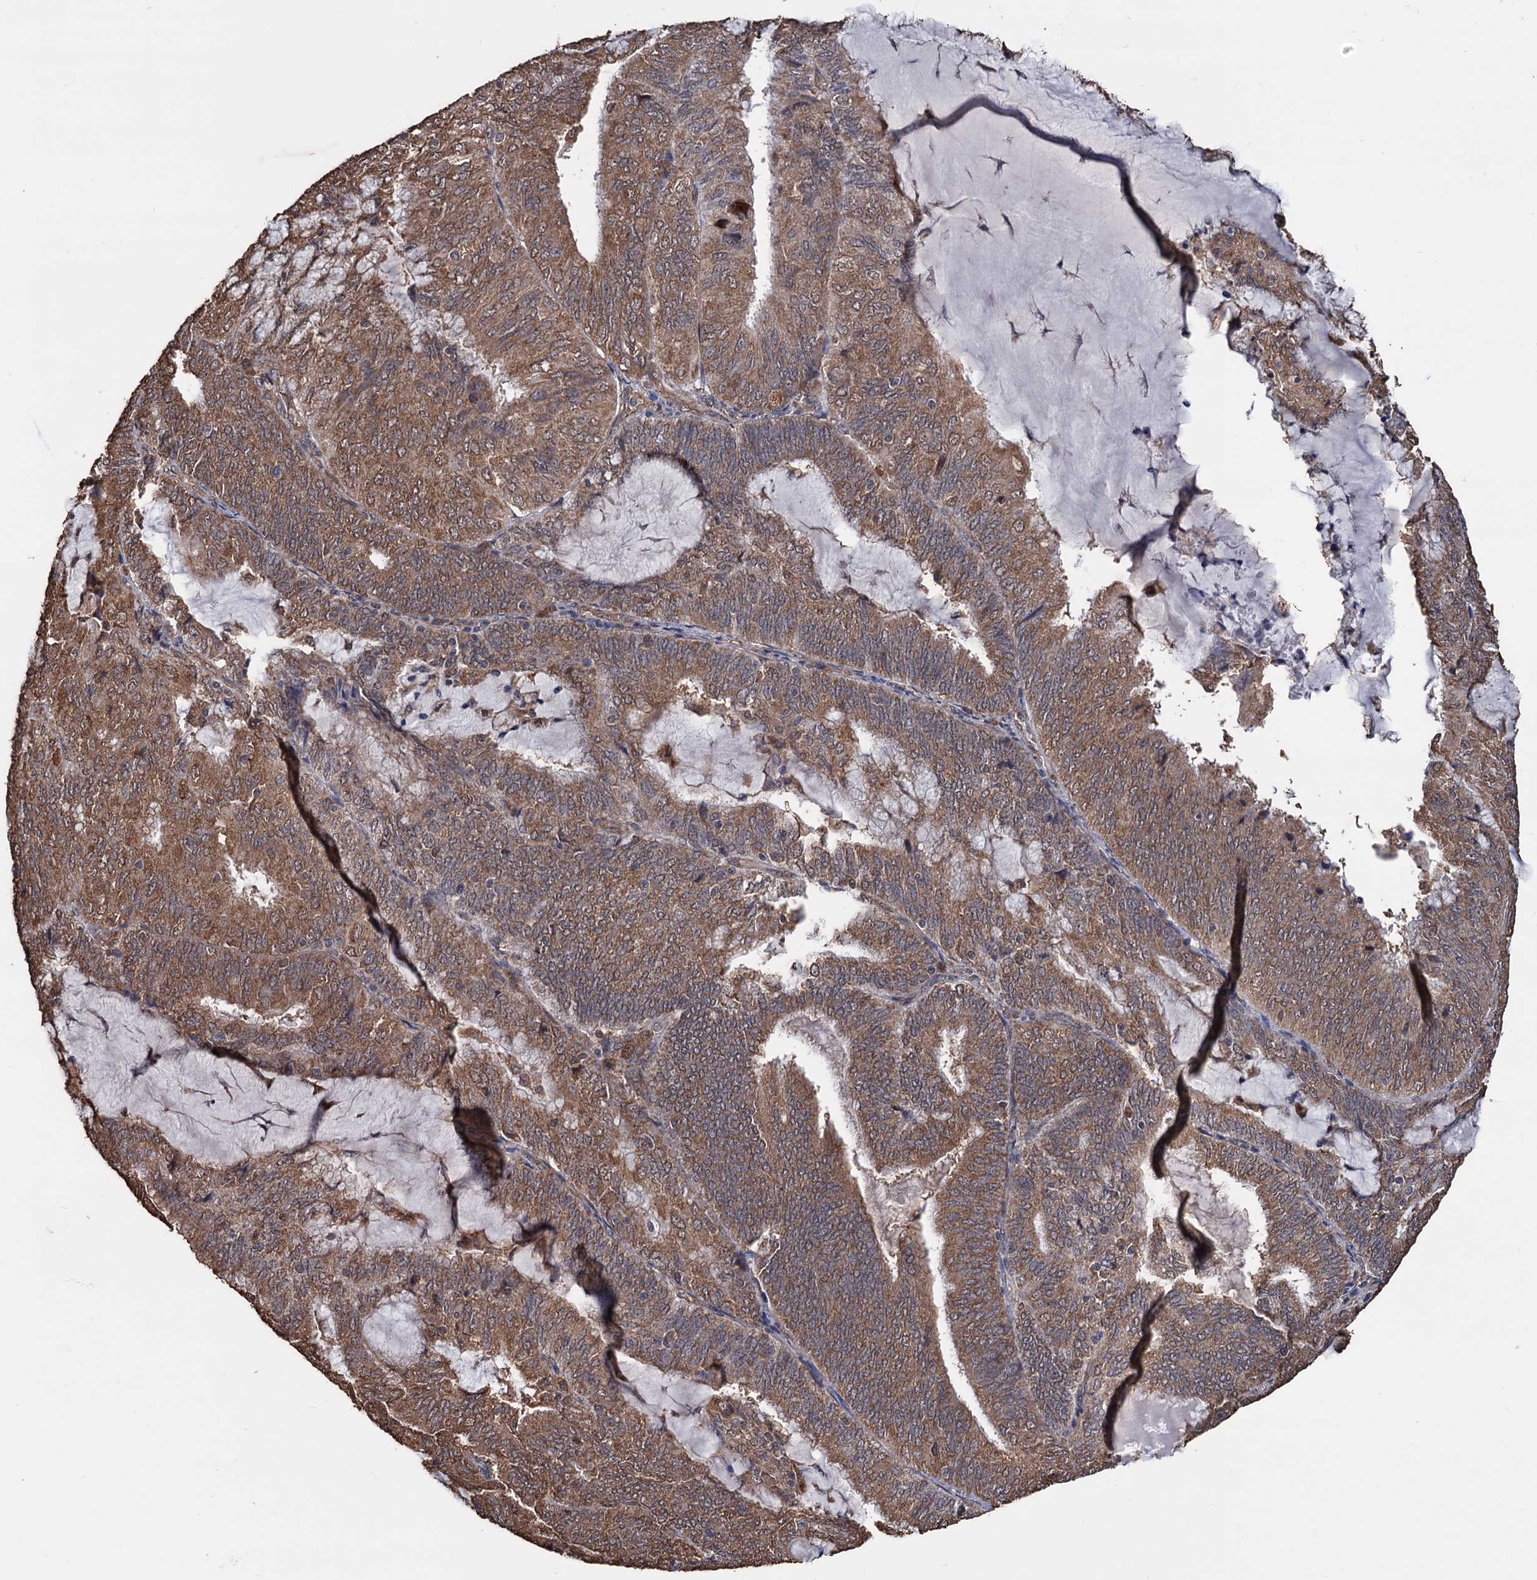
{"staining": {"intensity": "moderate", "quantity": ">75%", "location": "cytoplasmic/membranous"}, "tissue": "endometrial cancer", "cell_type": "Tumor cells", "image_type": "cancer", "snomed": [{"axis": "morphology", "description": "Adenocarcinoma, NOS"}, {"axis": "topography", "description": "Endometrium"}], "caption": "IHC of endometrial cancer (adenocarcinoma) exhibits medium levels of moderate cytoplasmic/membranous expression in about >75% of tumor cells.", "gene": "TBC1D12", "patient": {"sex": "female", "age": 81}}